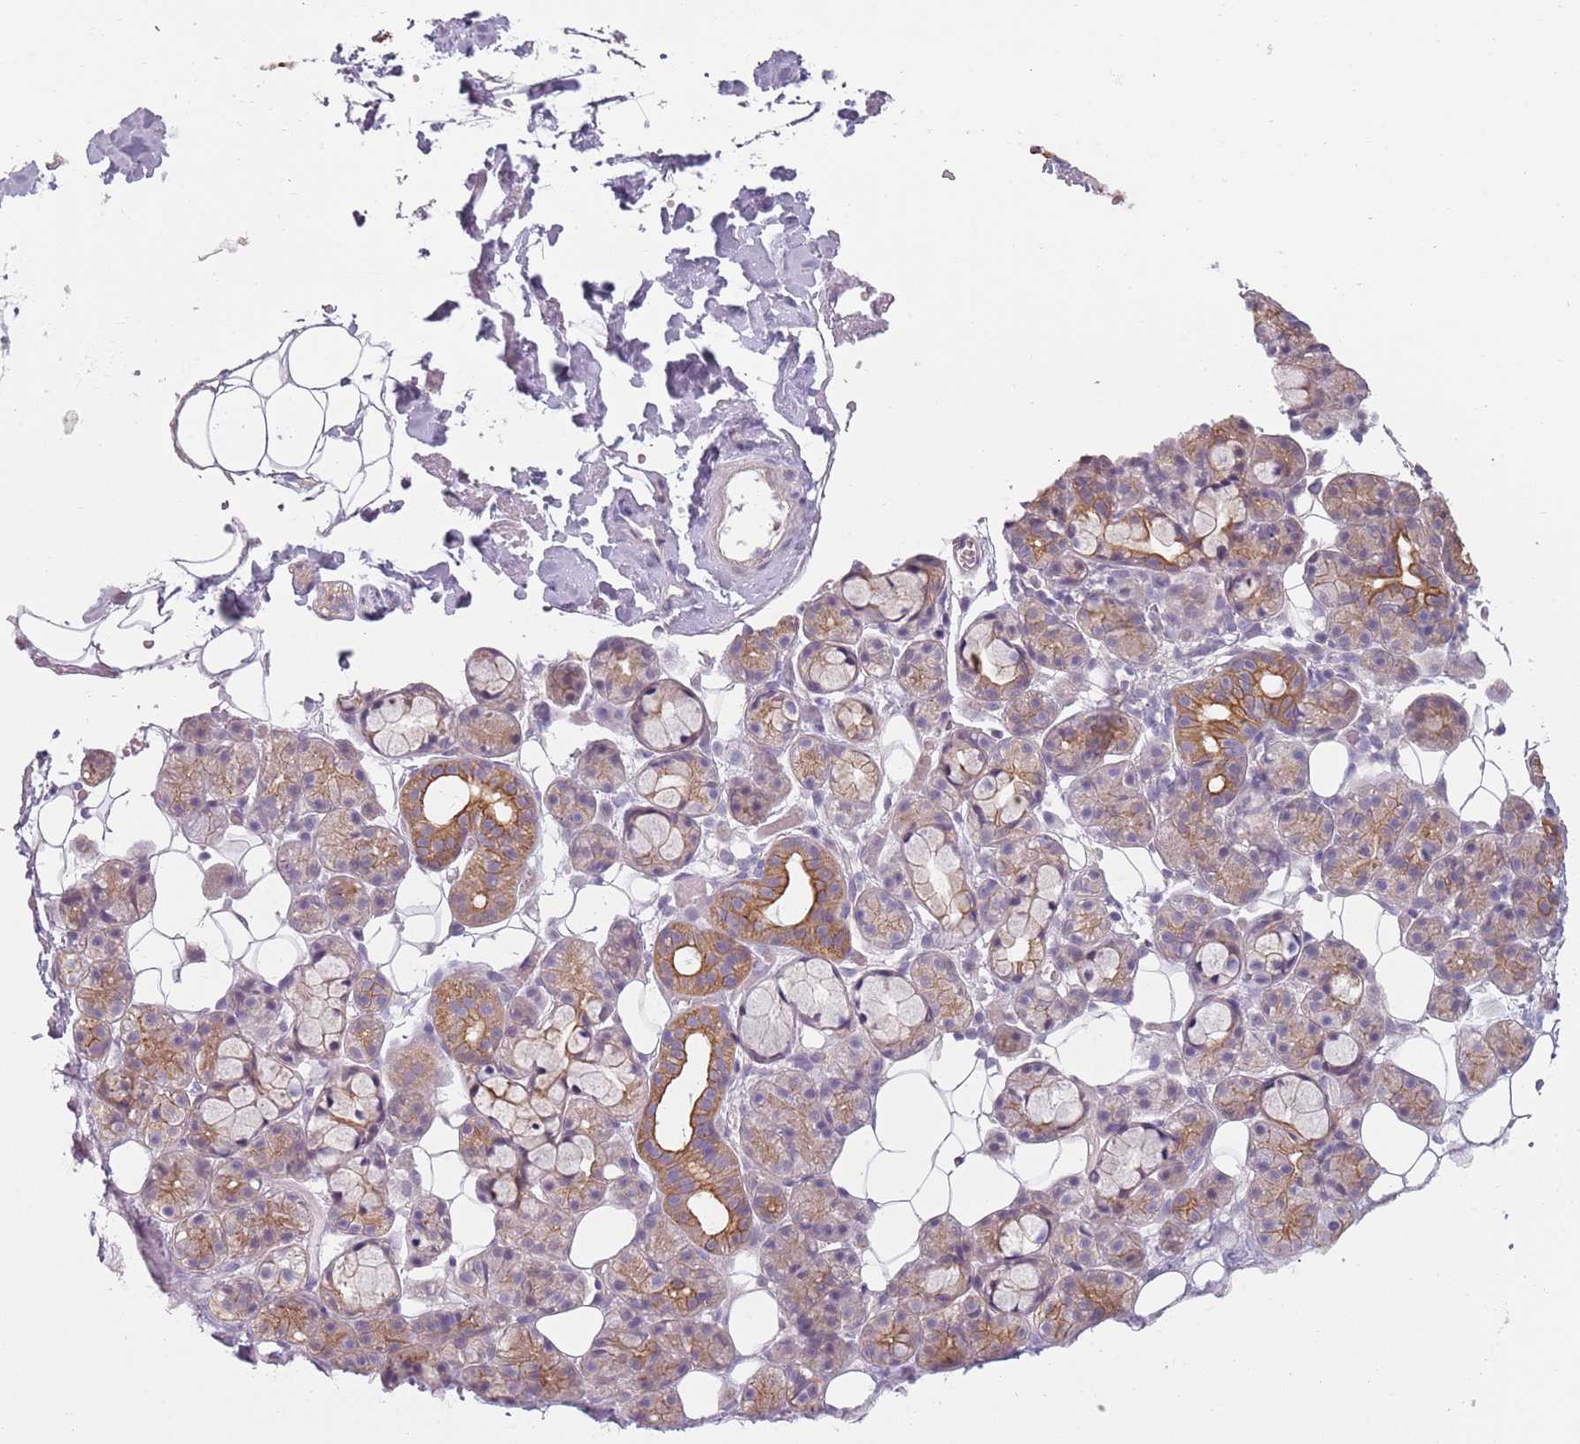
{"staining": {"intensity": "moderate", "quantity": "<25%", "location": "cytoplasmic/membranous"}, "tissue": "salivary gland", "cell_type": "Glandular cells", "image_type": "normal", "snomed": [{"axis": "morphology", "description": "Normal tissue, NOS"}, {"axis": "topography", "description": "Salivary gland"}], "caption": "Immunohistochemical staining of benign human salivary gland exhibits moderate cytoplasmic/membranous protein expression in about <25% of glandular cells. (DAB (3,3'-diaminobenzidine) = brown stain, brightfield microscopy at high magnification).", "gene": "TLCD2", "patient": {"sex": "male", "age": 63}}